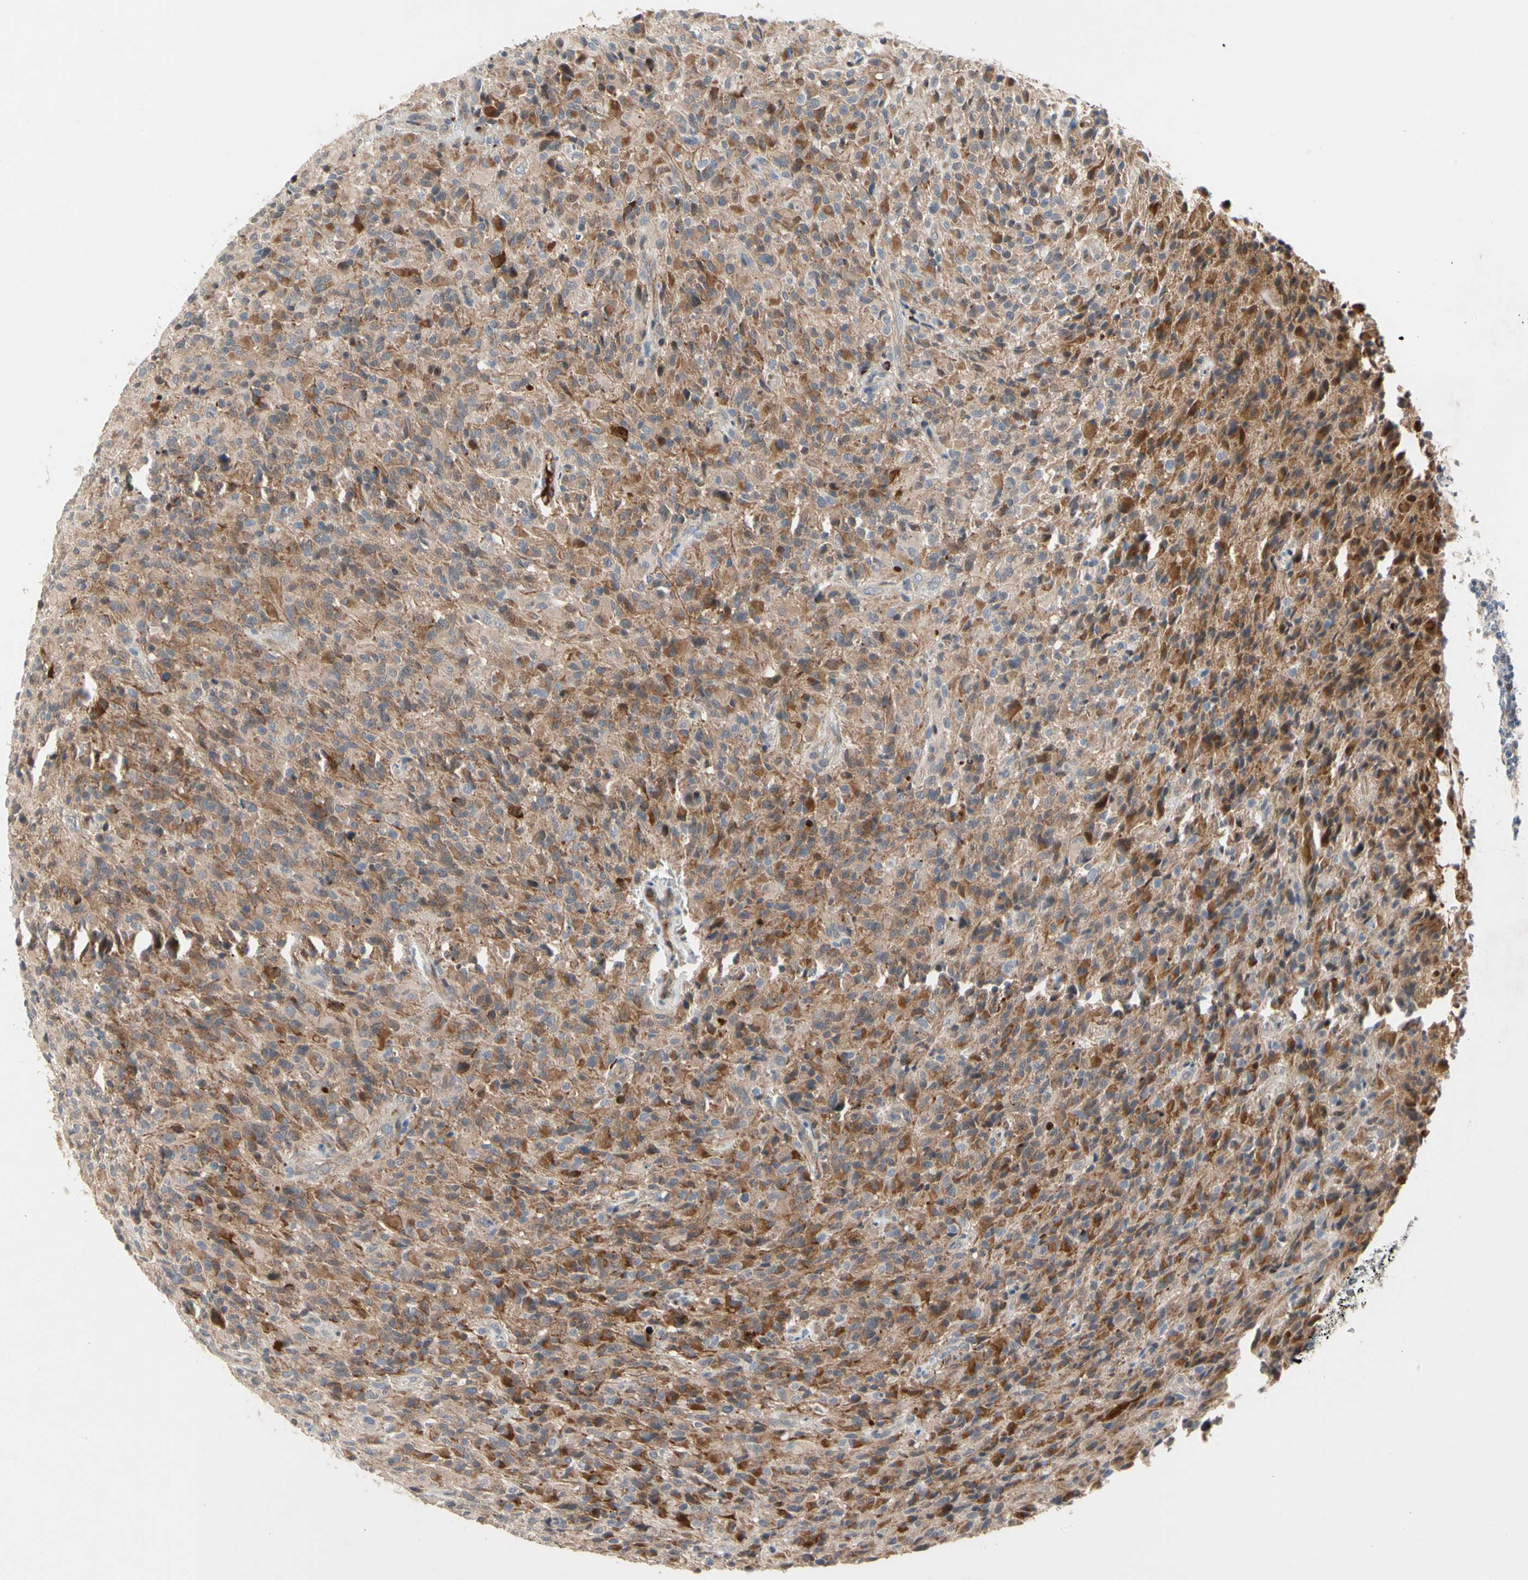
{"staining": {"intensity": "moderate", "quantity": ">75%", "location": "cytoplasmic/membranous"}, "tissue": "glioma", "cell_type": "Tumor cells", "image_type": "cancer", "snomed": [{"axis": "morphology", "description": "Glioma, malignant, High grade"}, {"axis": "topography", "description": "Brain"}], "caption": "Glioma stained for a protein displays moderate cytoplasmic/membranous positivity in tumor cells.", "gene": "HMGCR", "patient": {"sex": "male", "age": 71}}